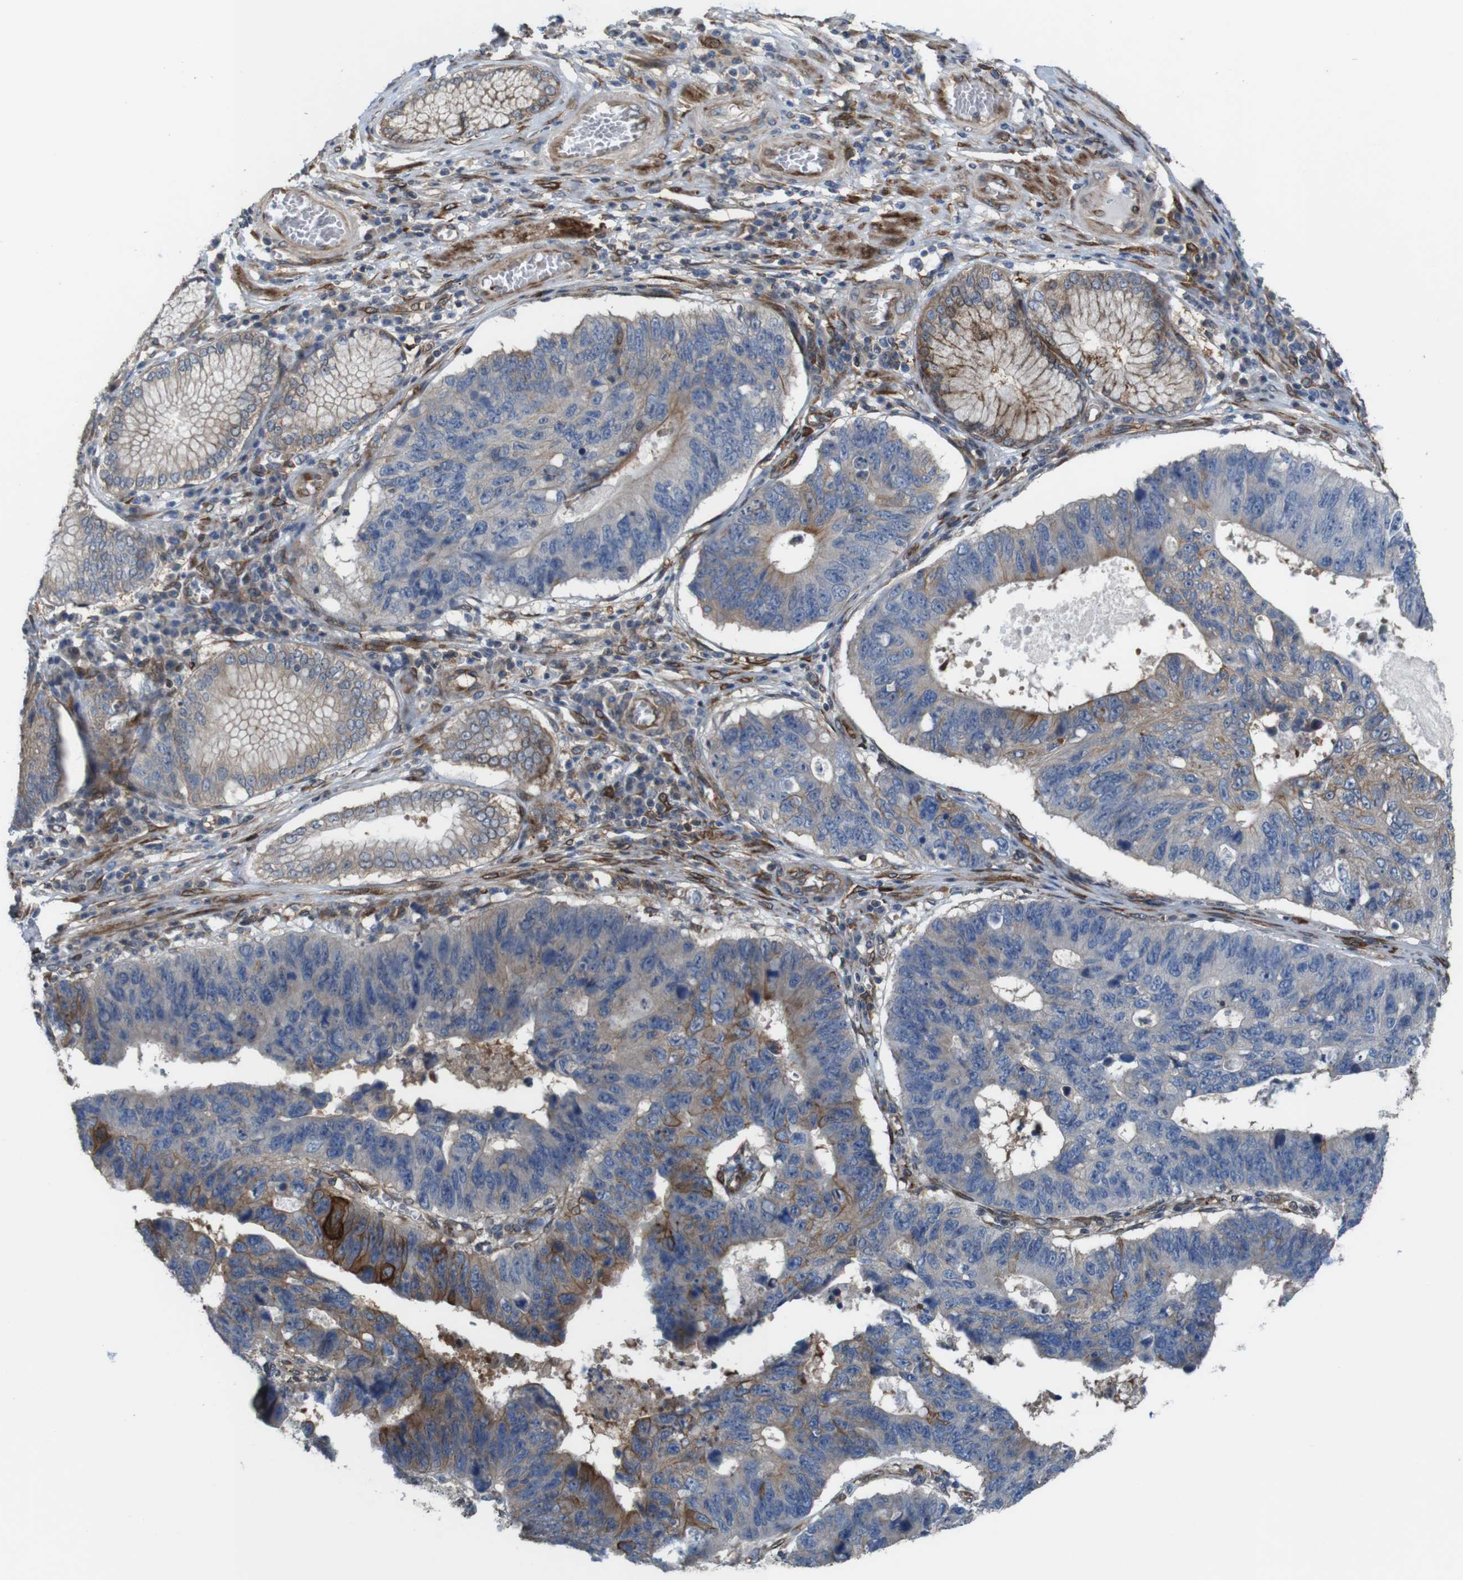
{"staining": {"intensity": "strong", "quantity": "<25%", "location": "cytoplasmic/membranous"}, "tissue": "stomach cancer", "cell_type": "Tumor cells", "image_type": "cancer", "snomed": [{"axis": "morphology", "description": "Adenocarcinoma, NOS"}, {"axis": "topography", "description": "Stomach"}], "caption": "Immunohistochemical staining of stomach adenocarcinoma demonstrates medium levels of strong cytoplasmic/membranous positivity in approximately <25% of tumor cells.", "gene": "PCOLCE2", "patient": {"sex": "male", "age": 59}}